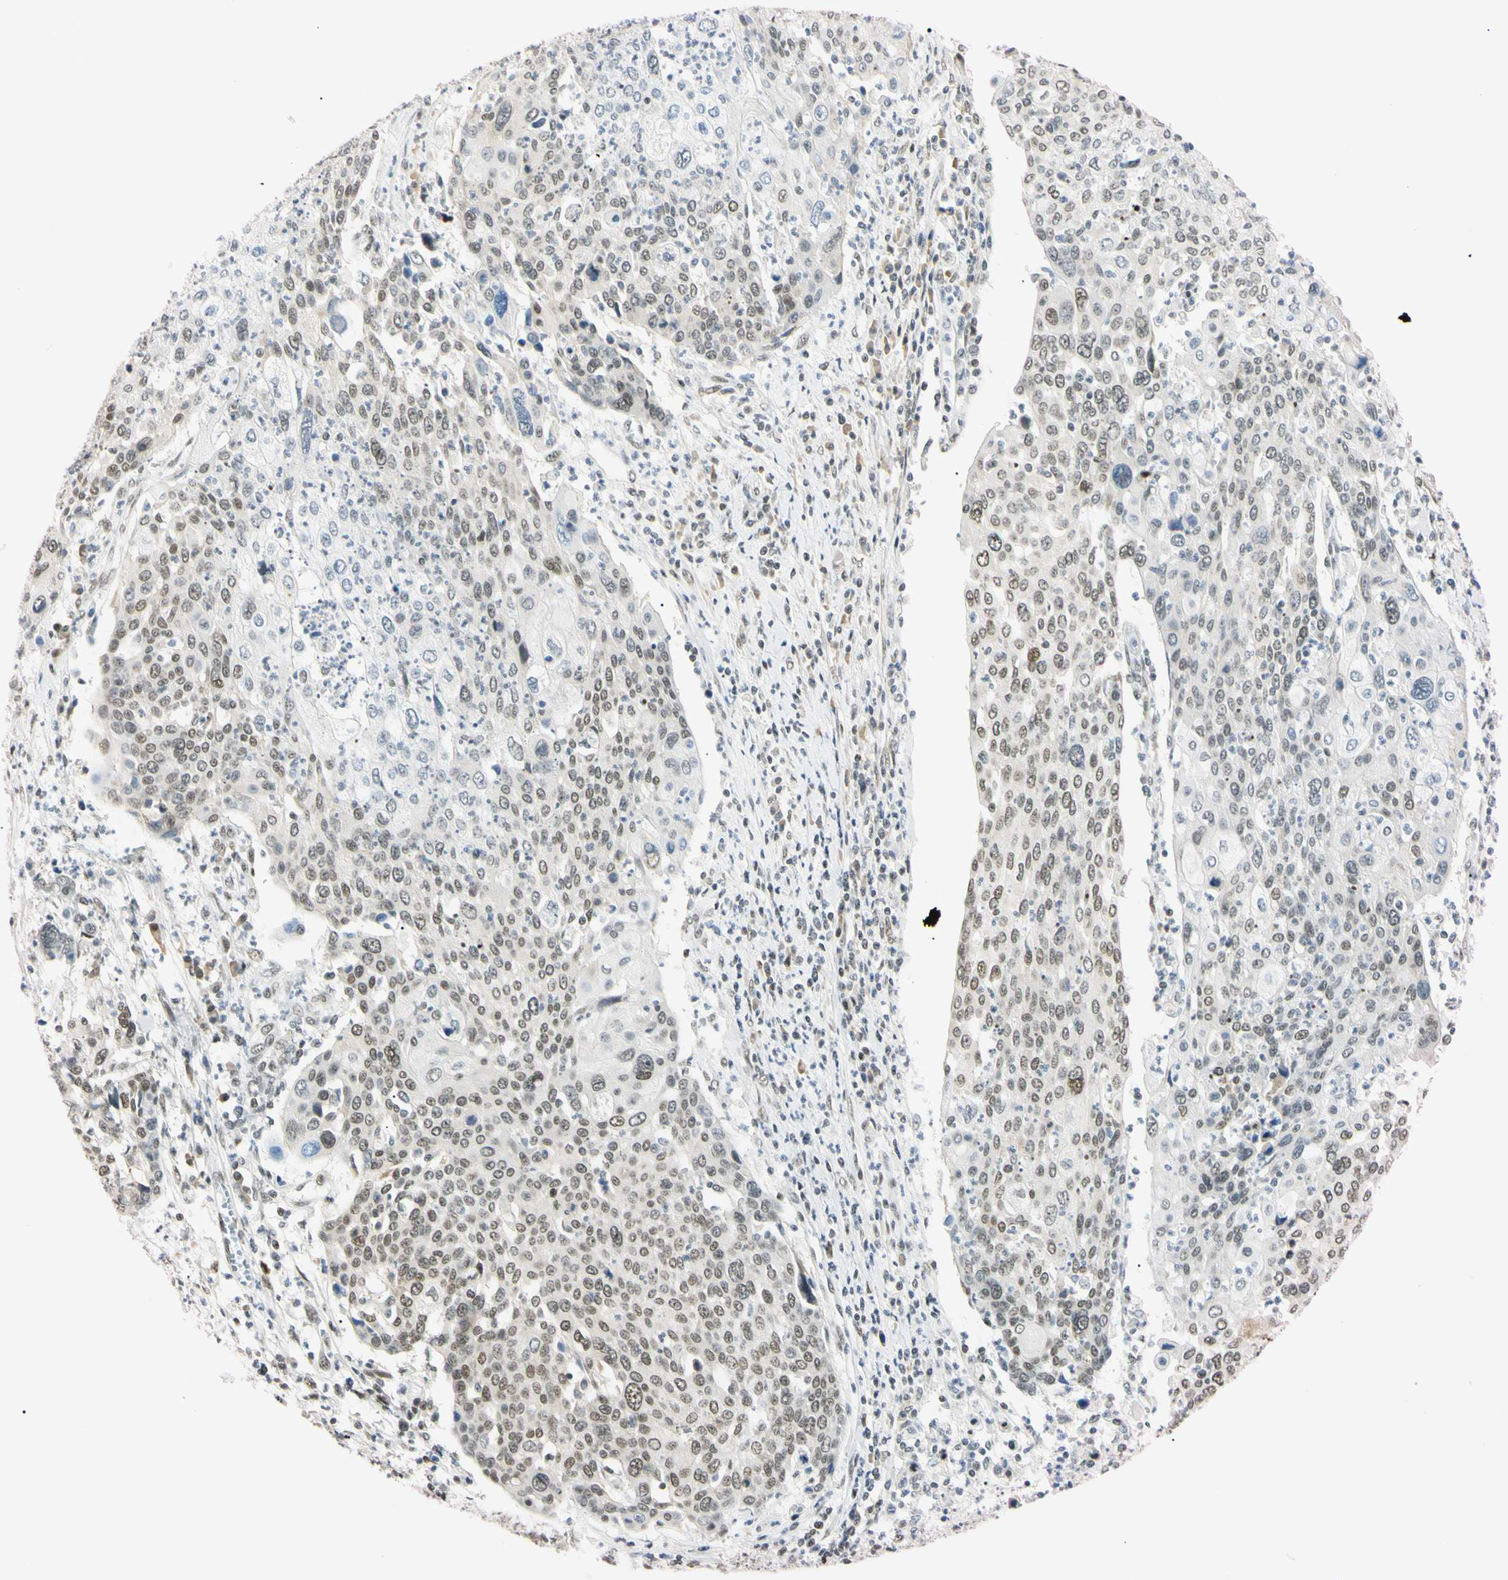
{"staining": {"intensity": "moderate", "quantity": ">75%", "location": "nuclear"}, "tissue": "cervical cancer", "cell_type": "Tumor cells", "image_type": "cancer", "snomed": [{"axis": "morphology", "description": "Squamous cell carcinoma, NOS"}, {"axis": "topography", "description": "Cervix"}], "caption": "Immunohistochemical staining of human cervical cancer (squamous cell carcinoma) displays moderate nuclear protein staining in approximately >75% of tumor cells.", "gene": "ZNF134", "patient": {"sex": "female", "age": 40}}